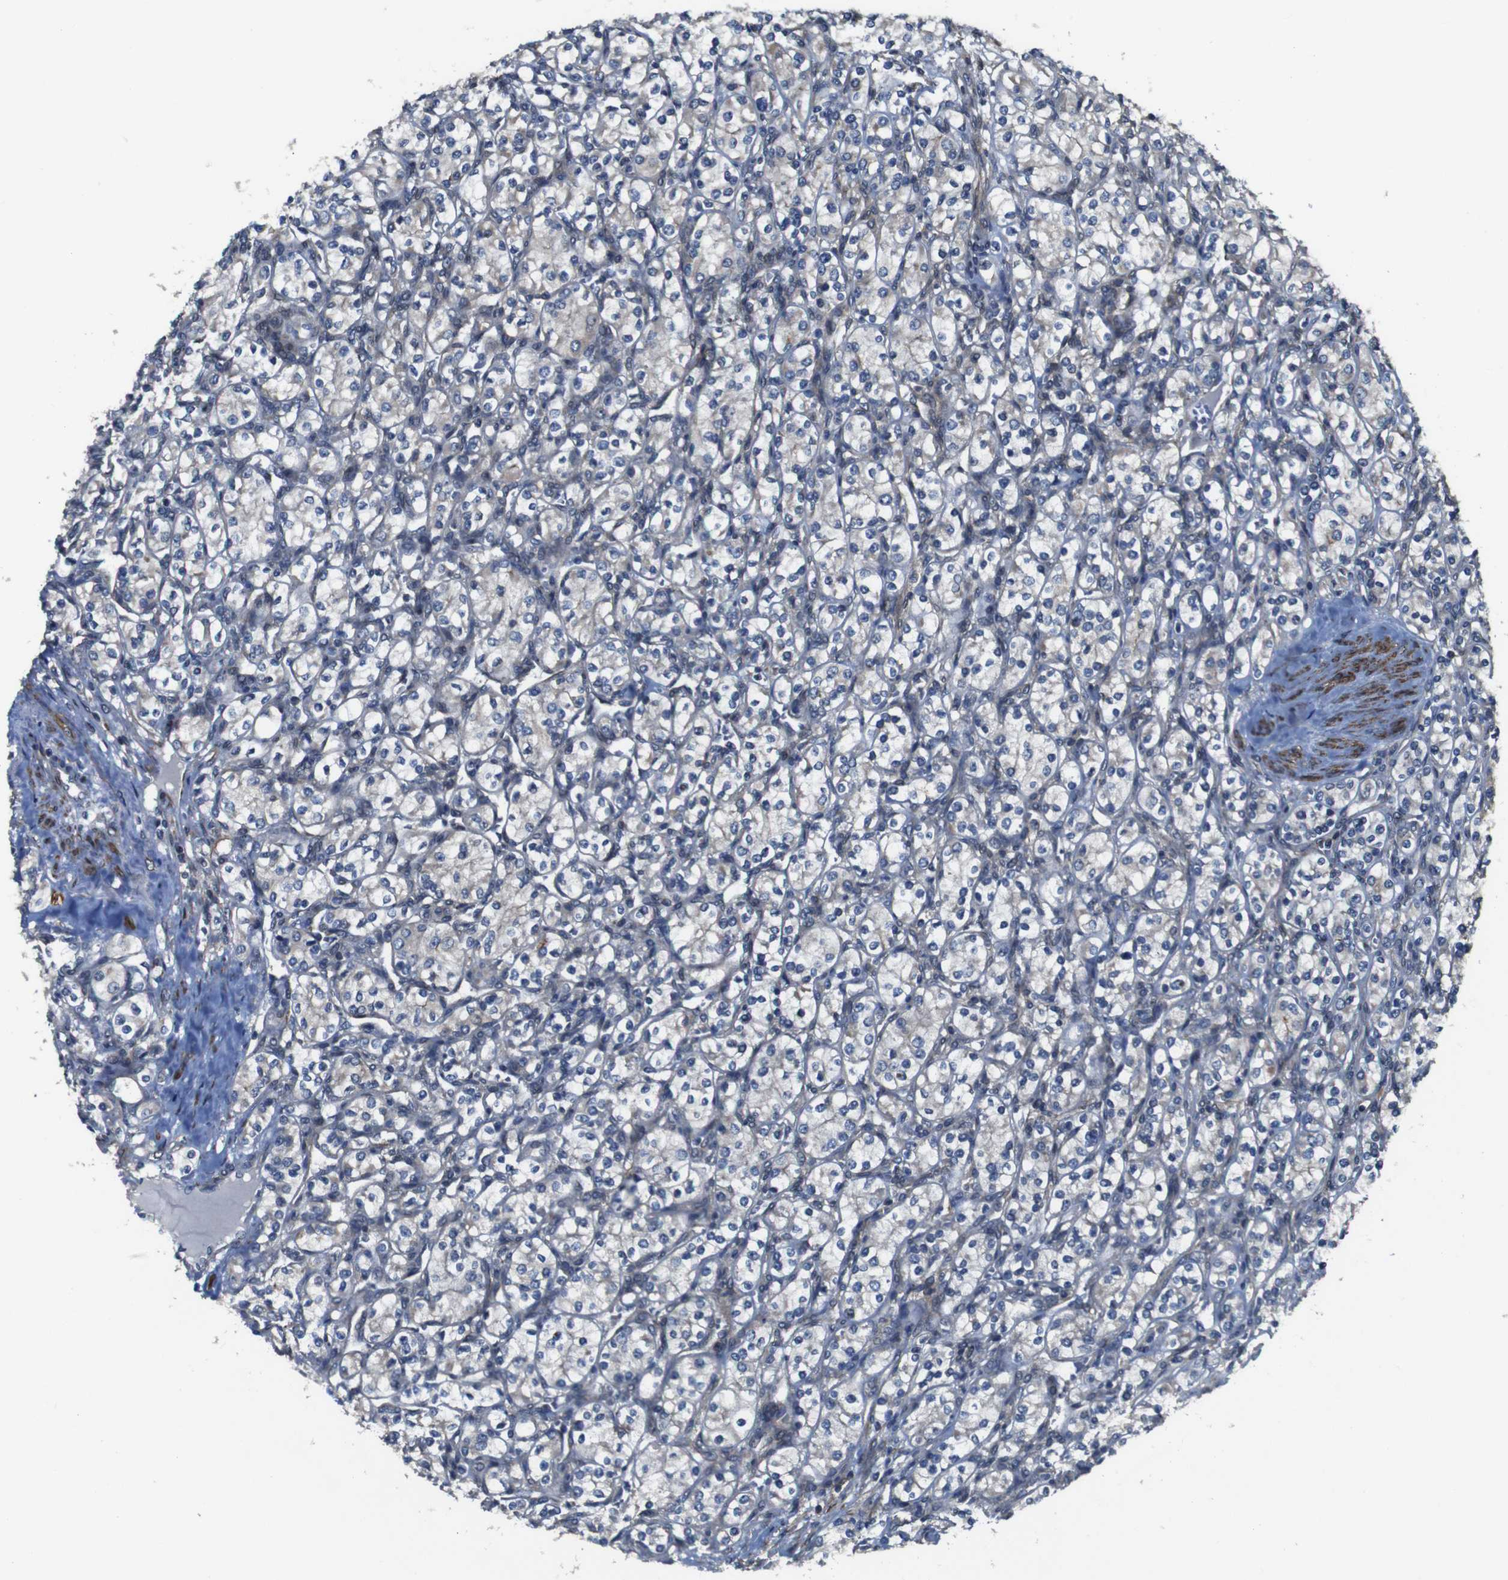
{"staining": {"intensity": "negative", "quantity": "none", "location": "none"}, "tissue": "renal cancer", "cell_type": "Tumor cells", "image_type": "cancer", "snomed": [{"axis": "morphology", "description": "Adenocarcinoma, NOS"}, {"axis": "topography", "description": "Kidney"}], "caption": "IHC histopathology image of neoplastic tissue: human renal cancer (adenocarcinoma) stained with DAB (3,3'-diaminobenzidine) displays no significant protein positivity in tumor cells.", "gene": "GGT7", "patient": {"sex": "male", "age": 77}}